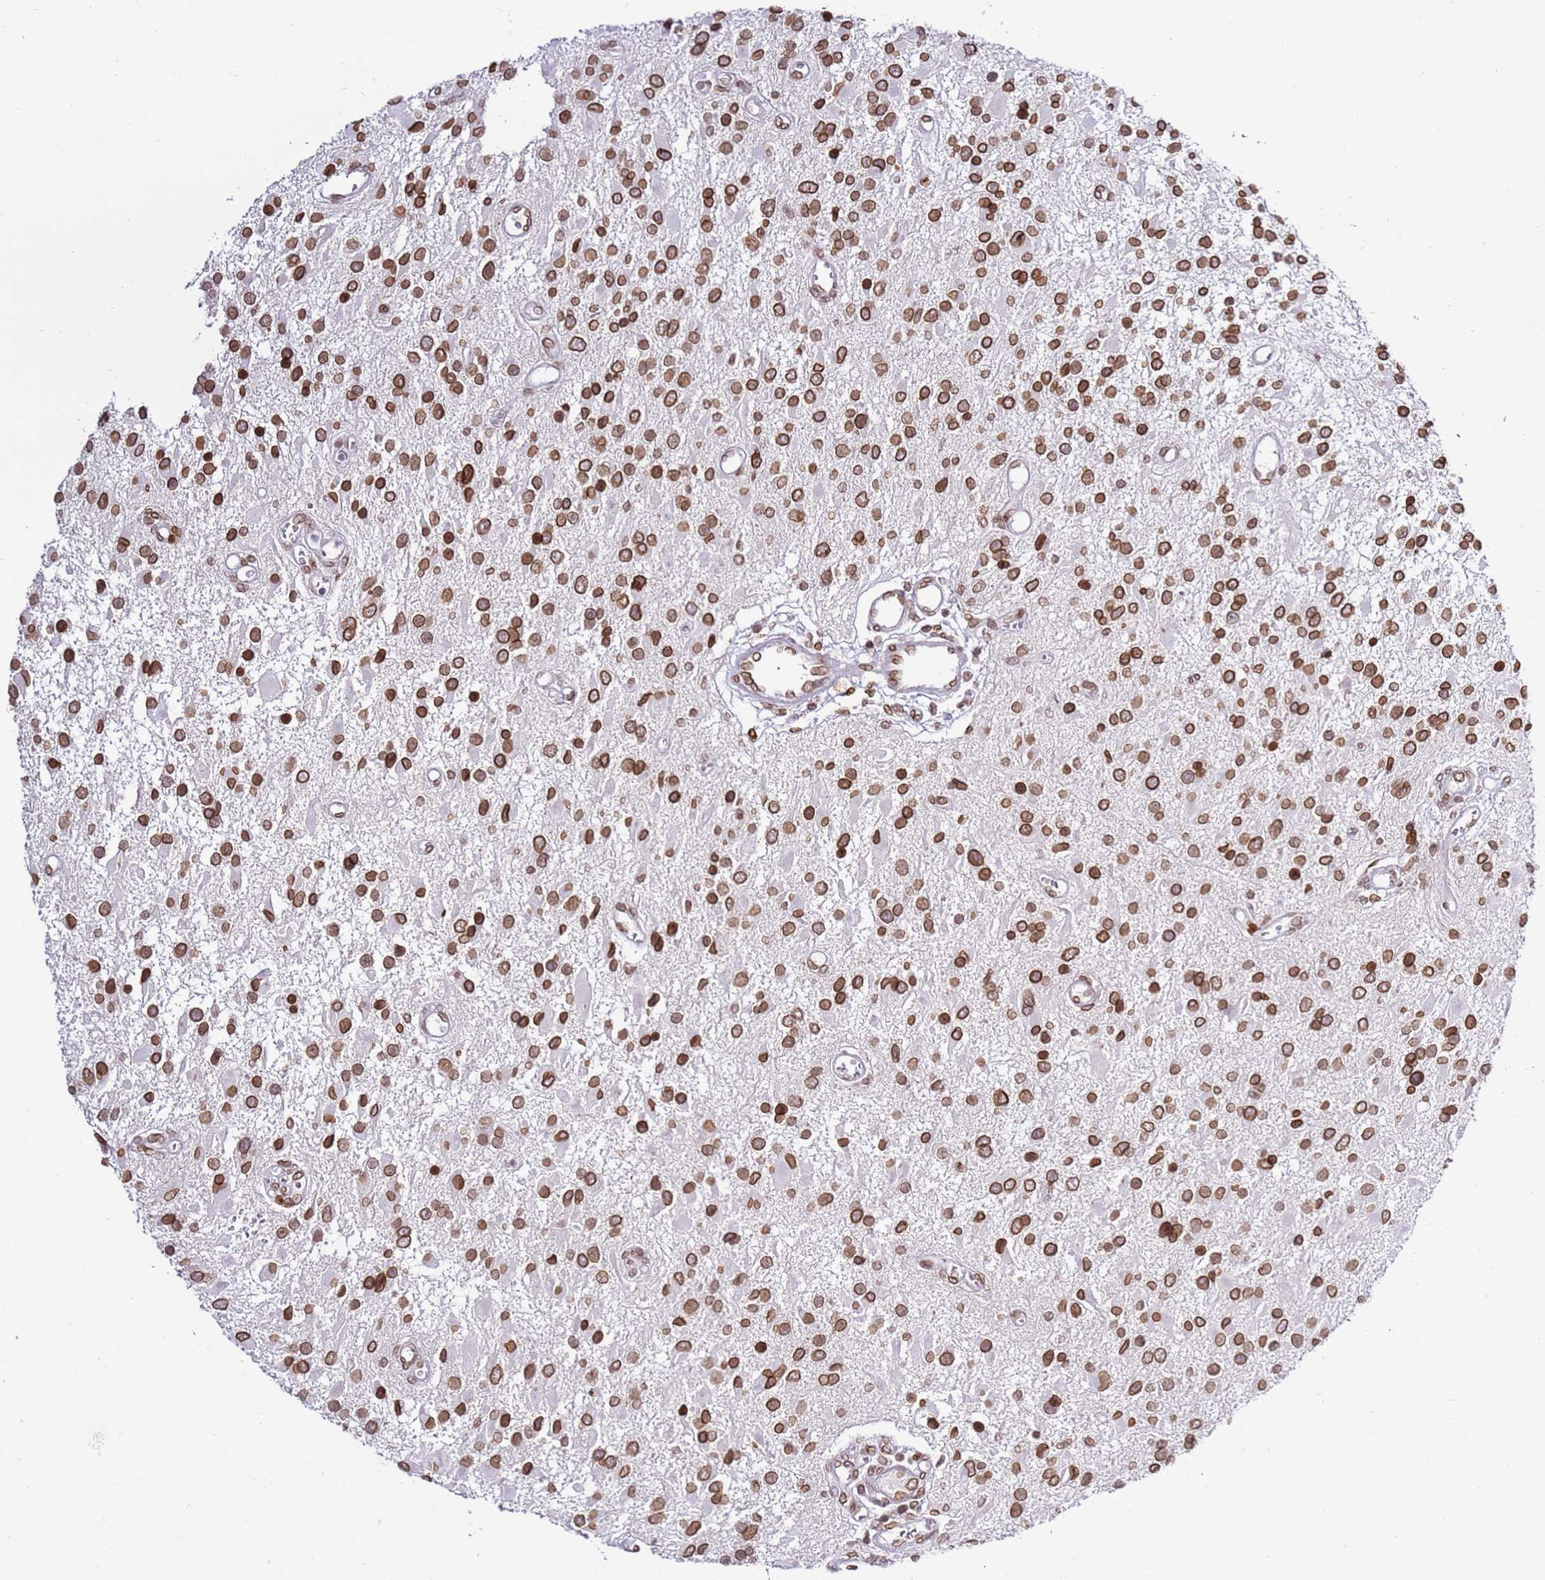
{"staining": {"intensity": "strong", "quantity": ">75%", "location": "cytoplasmic/membranous,nuclear"}, "tissue": "glioma", "cell_type": "Tumor cells", "image_type": "cancer", "snomed": [{"axis": "morphology", "description": "Glioma, malignant, High grade"}, {"axis": "topography", "description": "Brain"}], "caption": "This image shows glioma stained with immunohistochemistry (IHC) to label a protein in brown. The cytoplasmic/membranous and nuclear of tumor cells show strong positivity for the protein. Nuclei are counter-stained blue.", "gene": "POU6F1", "patient": {"sex": "male", "age": 53}}